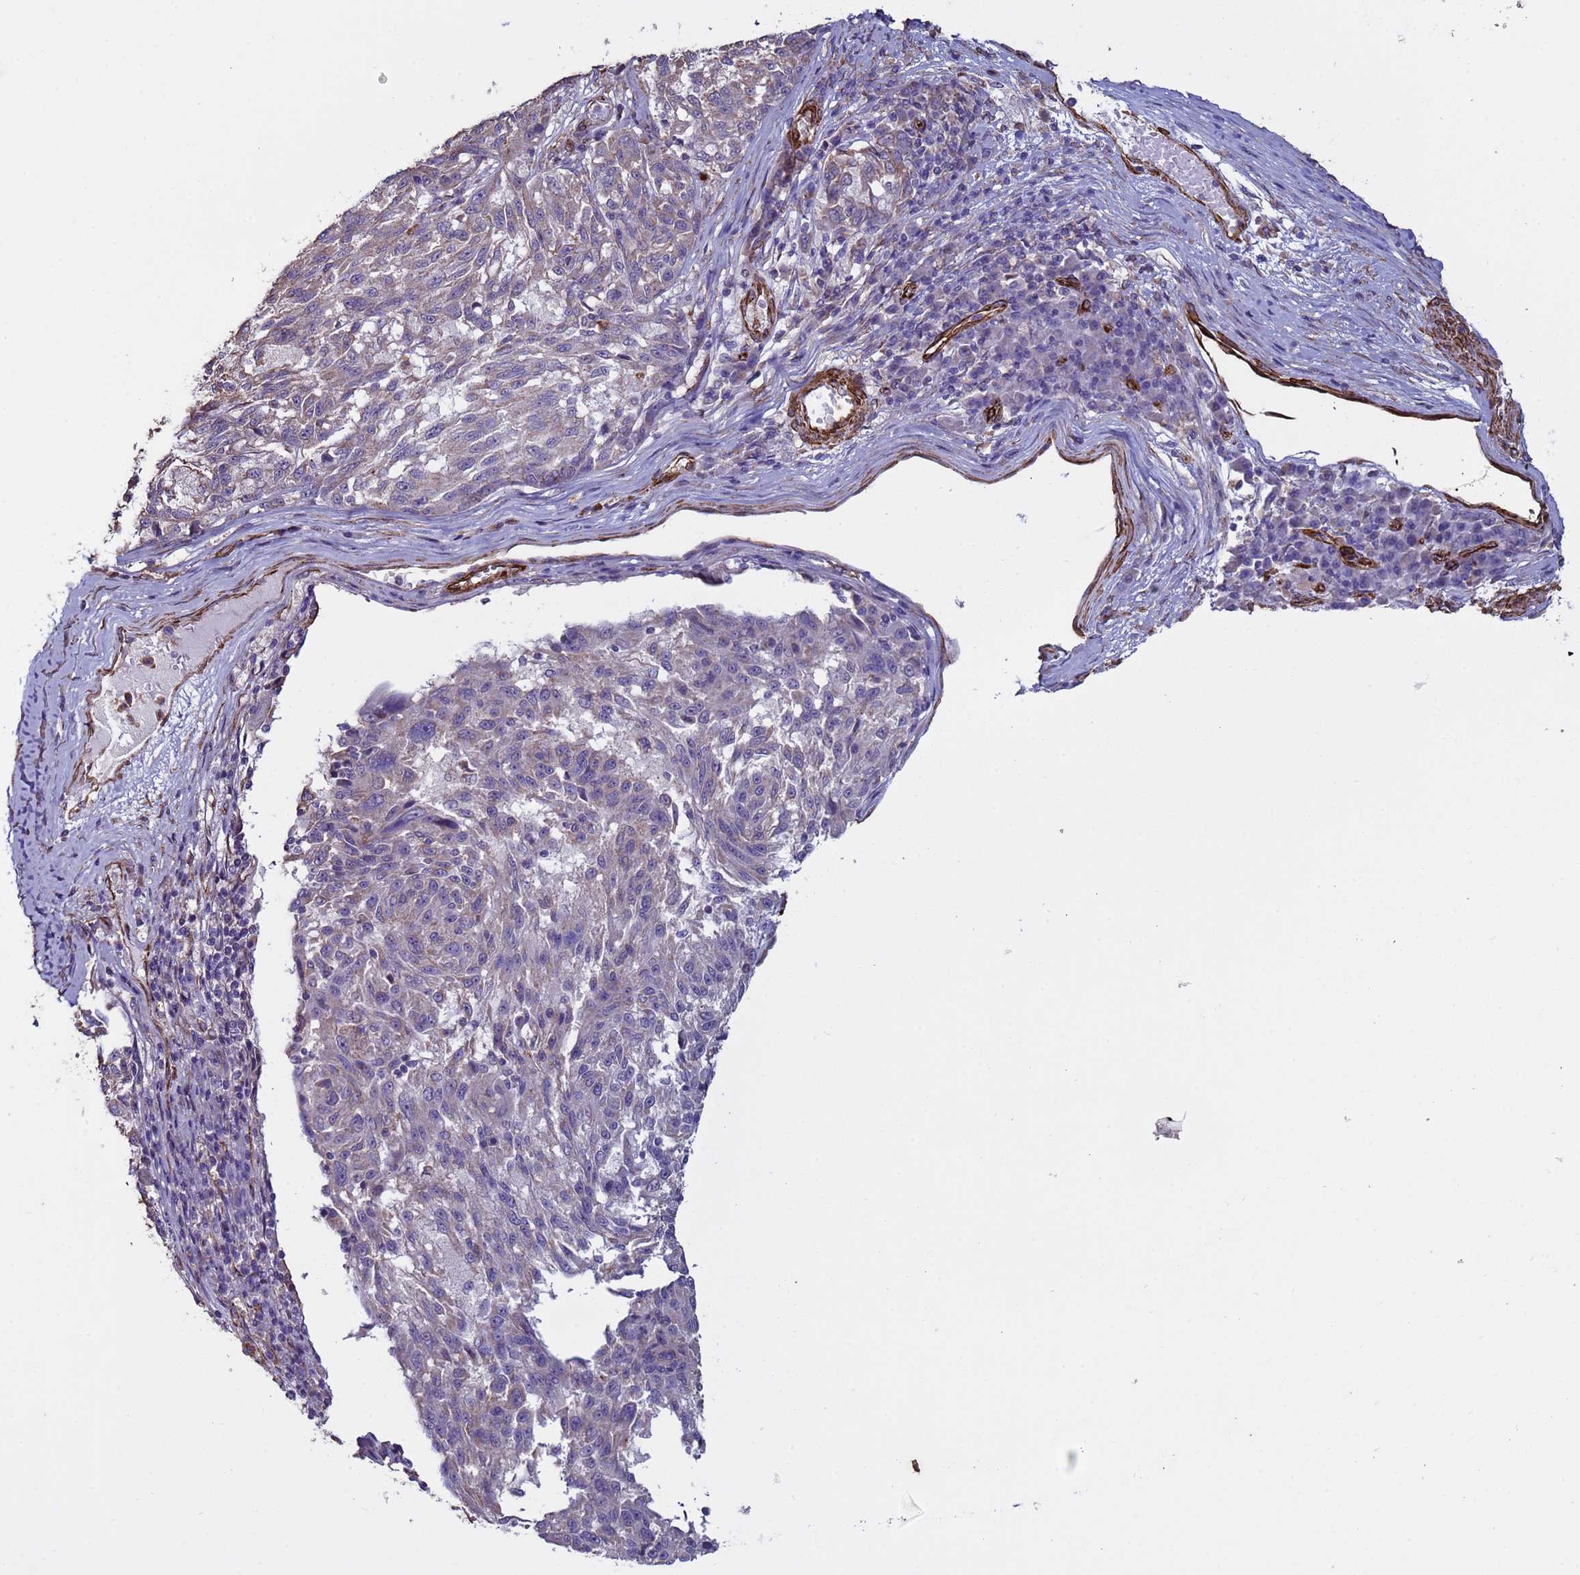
{"staining": {"intensity": "weak", "quantity": "<25%", "location": "cytoplasmic/membranous"}, "tissue": "melanoma", "cell_type": "Tumor cells", "image_type": "cancer", "snomed": [{"axis": "morphology", "description": "Malignant melanoma, NOS"}, {"axis": "topography", "description": "Skin"}], "caption": "An IHC histopathology image of malignant melanoma is shown. There is no staining in tumor cells of malignant melanoma.", "gene": "GASK1A", "patient": {"sex": "male", "age": 53}}